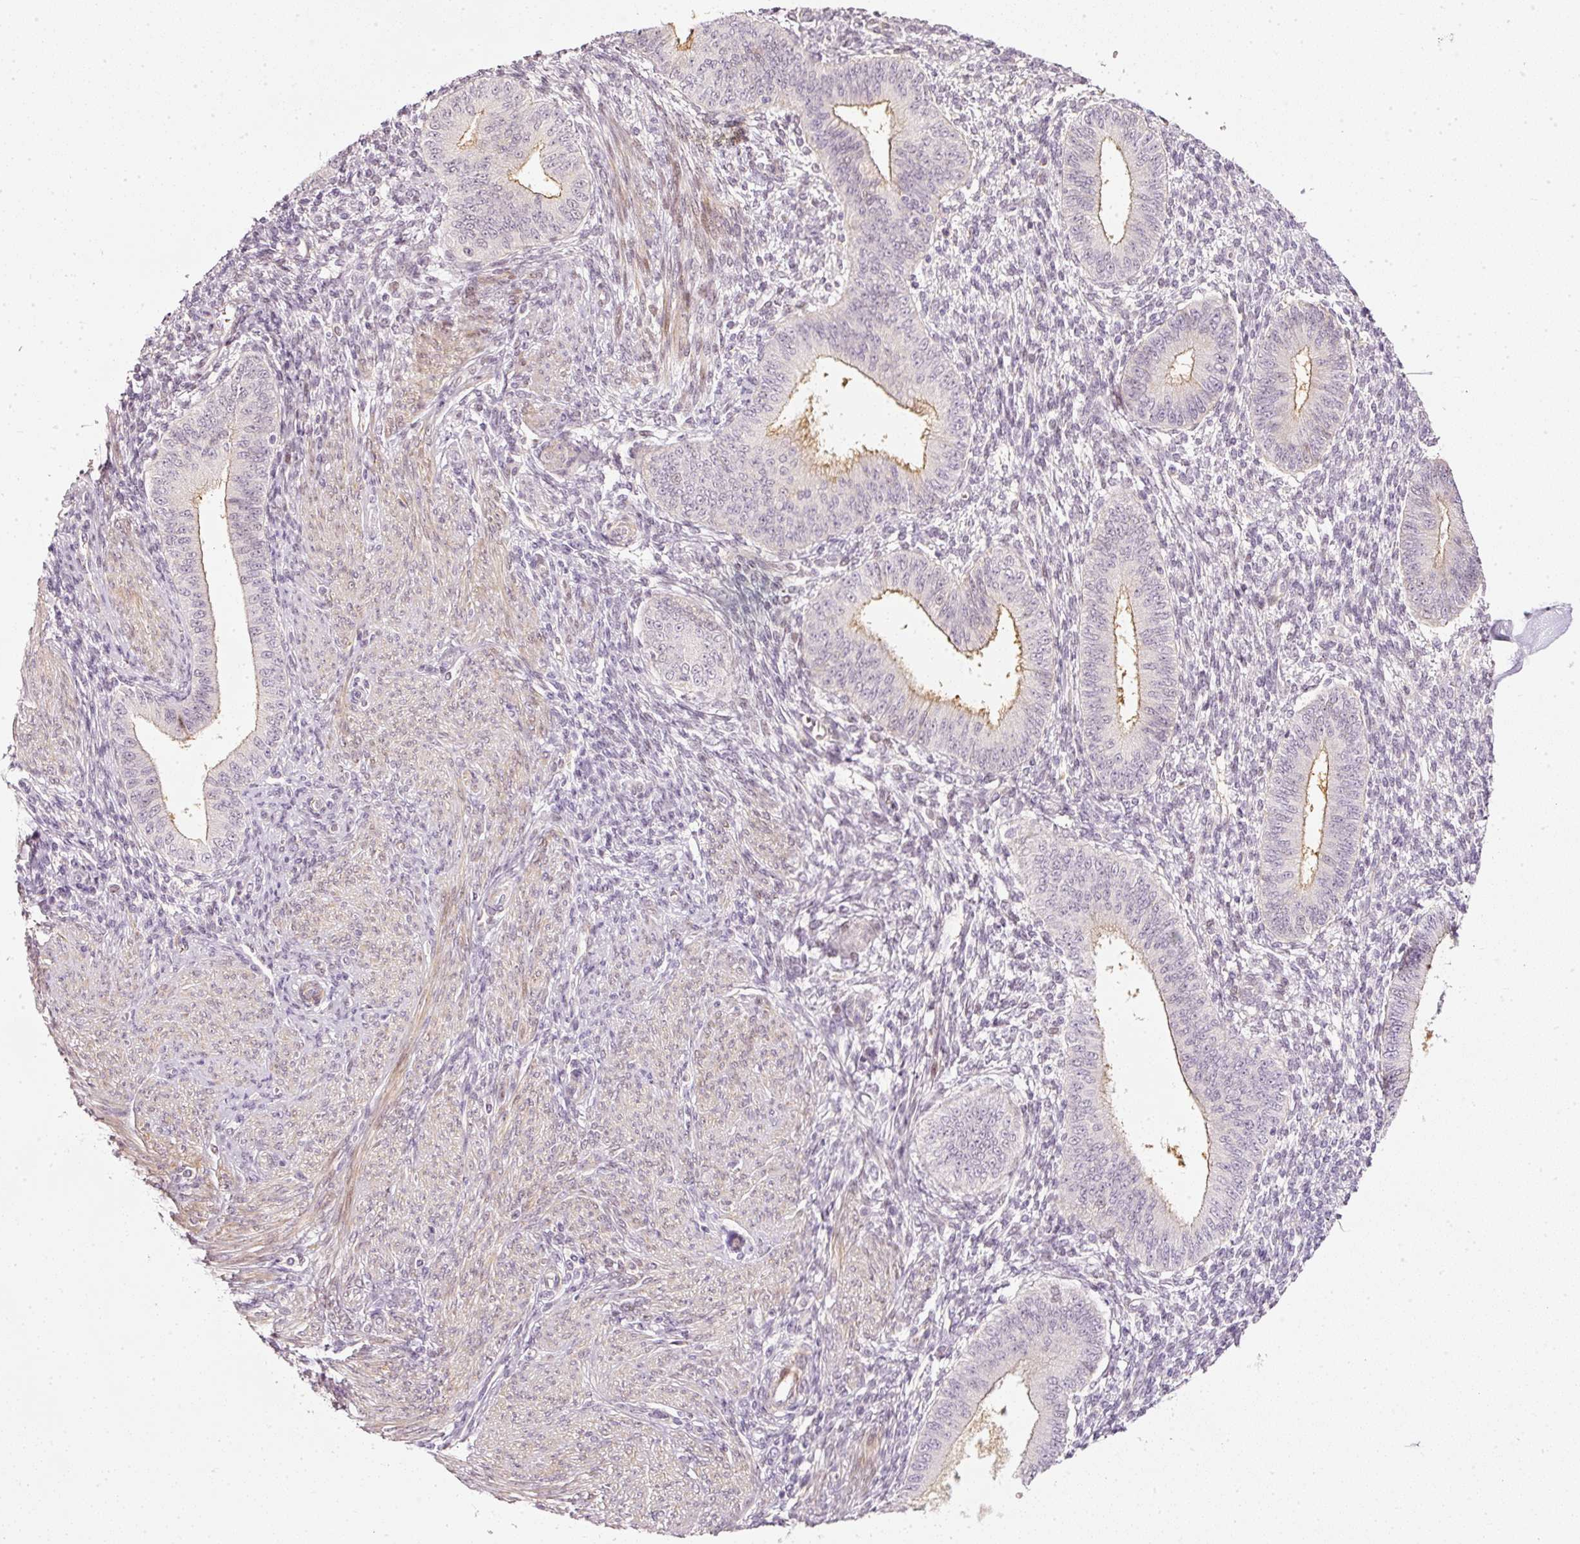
{"staining": {"intensity": "negative", "quantity": "none", "location": "none"}, "tissue": "endometrium", "cell_type": "Cells in endometrial stroma", "image_type": "normal", "snomed": [{"axis": "morphology", "description": "Normal tissue, NOS"}, {"axis": "topography", "description": "Endometrium"}], "caption": "DAB immunohistochemical staining of unremarkable endometrium shows no significant positivity in cells in endometrial stroma.", "gene": "TOGARAM1", "patient": {"sex": "female", "age": 49}}